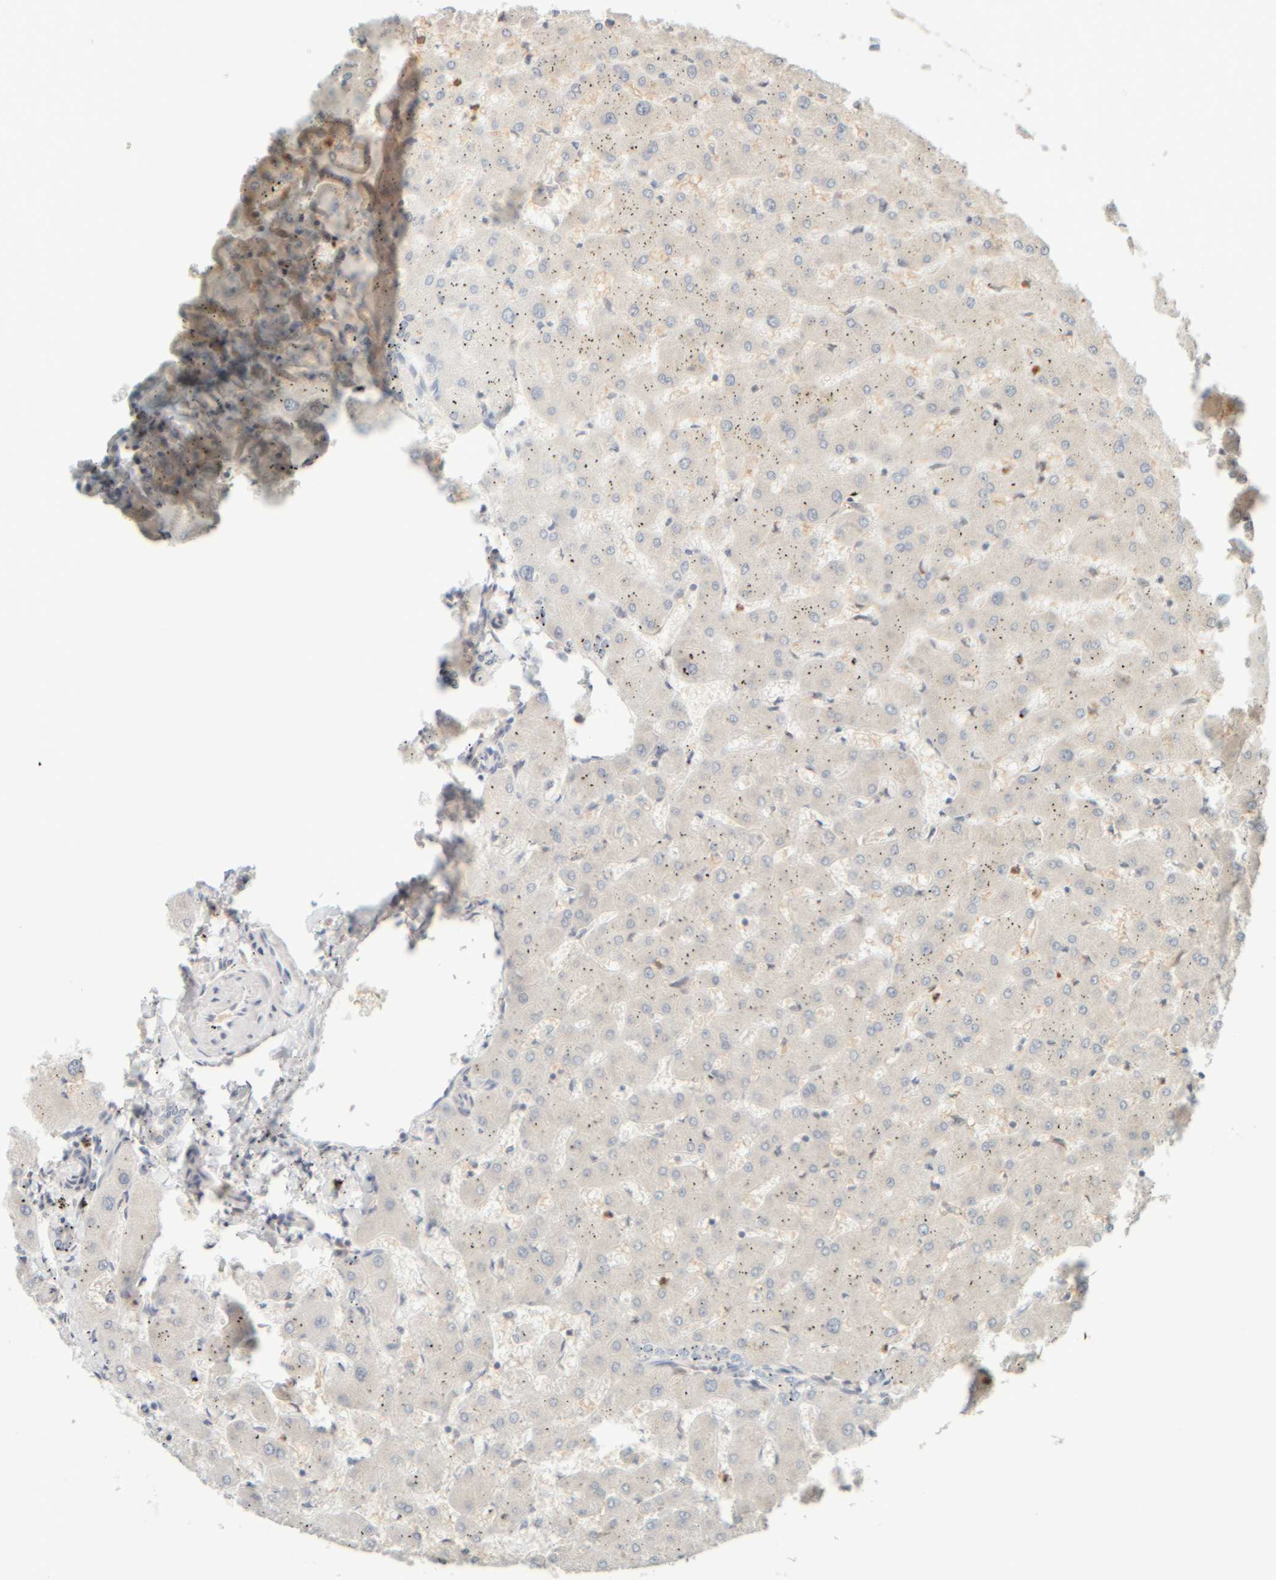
{"staining": {"intensity": "negative", "quantity": "none", "location": "none"}, "tissue": "liver", "cell_type": "Cholangiocytes", "image_type": "normal", "snomed": [{"axis": "morphology", "description": "Normal tissue, NOS"}, {"axis": "topography", "description": "Liver"}], "caption": "Immunohistochemistry (IHC) image of benign liver: human liver stained with DAB displays no significant protein staining in cholangiocytes.", "gene": "AARSD1", "patient": {"sex": "female", "age": 63}}